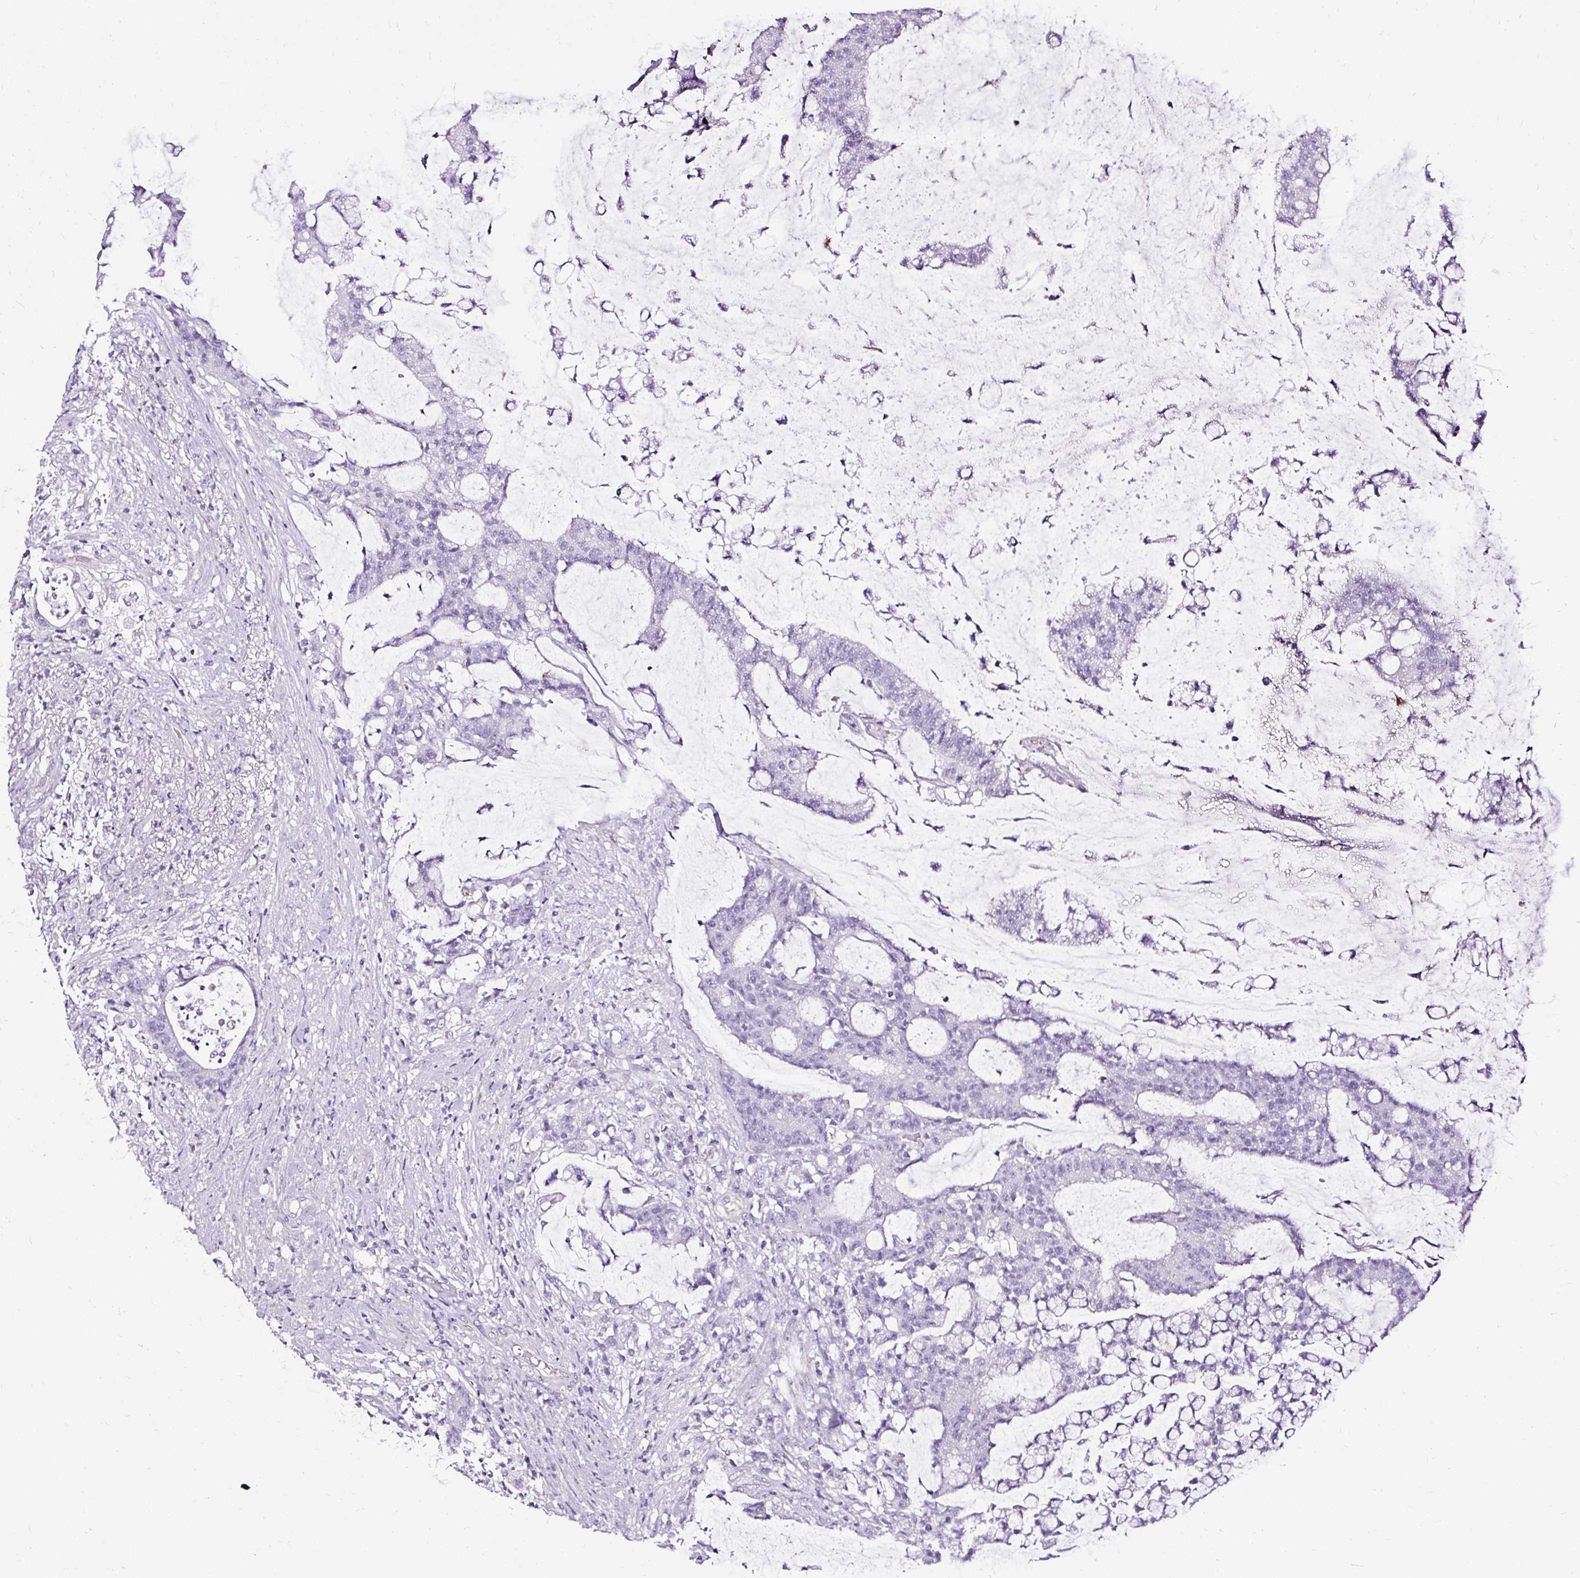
{"staining": {"intensity": "negative", "quantity": "none", "location": "none"}, "tissue": "colorectal cancer", "cell_type": "Tumor cells", "image_type": "cancer", "snomed": [{"axis": "morphology", "description": "Adenocarcinoma, NOS"}, {"axis": "topography", "description": "Colon"}], "caption": "Colorectal cancer was stained to show a protein in brown. There is no significant staining in tumor cells. (DAB IHC, high magnification).", "gene": "SLC7A8", "patient": {"sex": "female", "age": 84}}